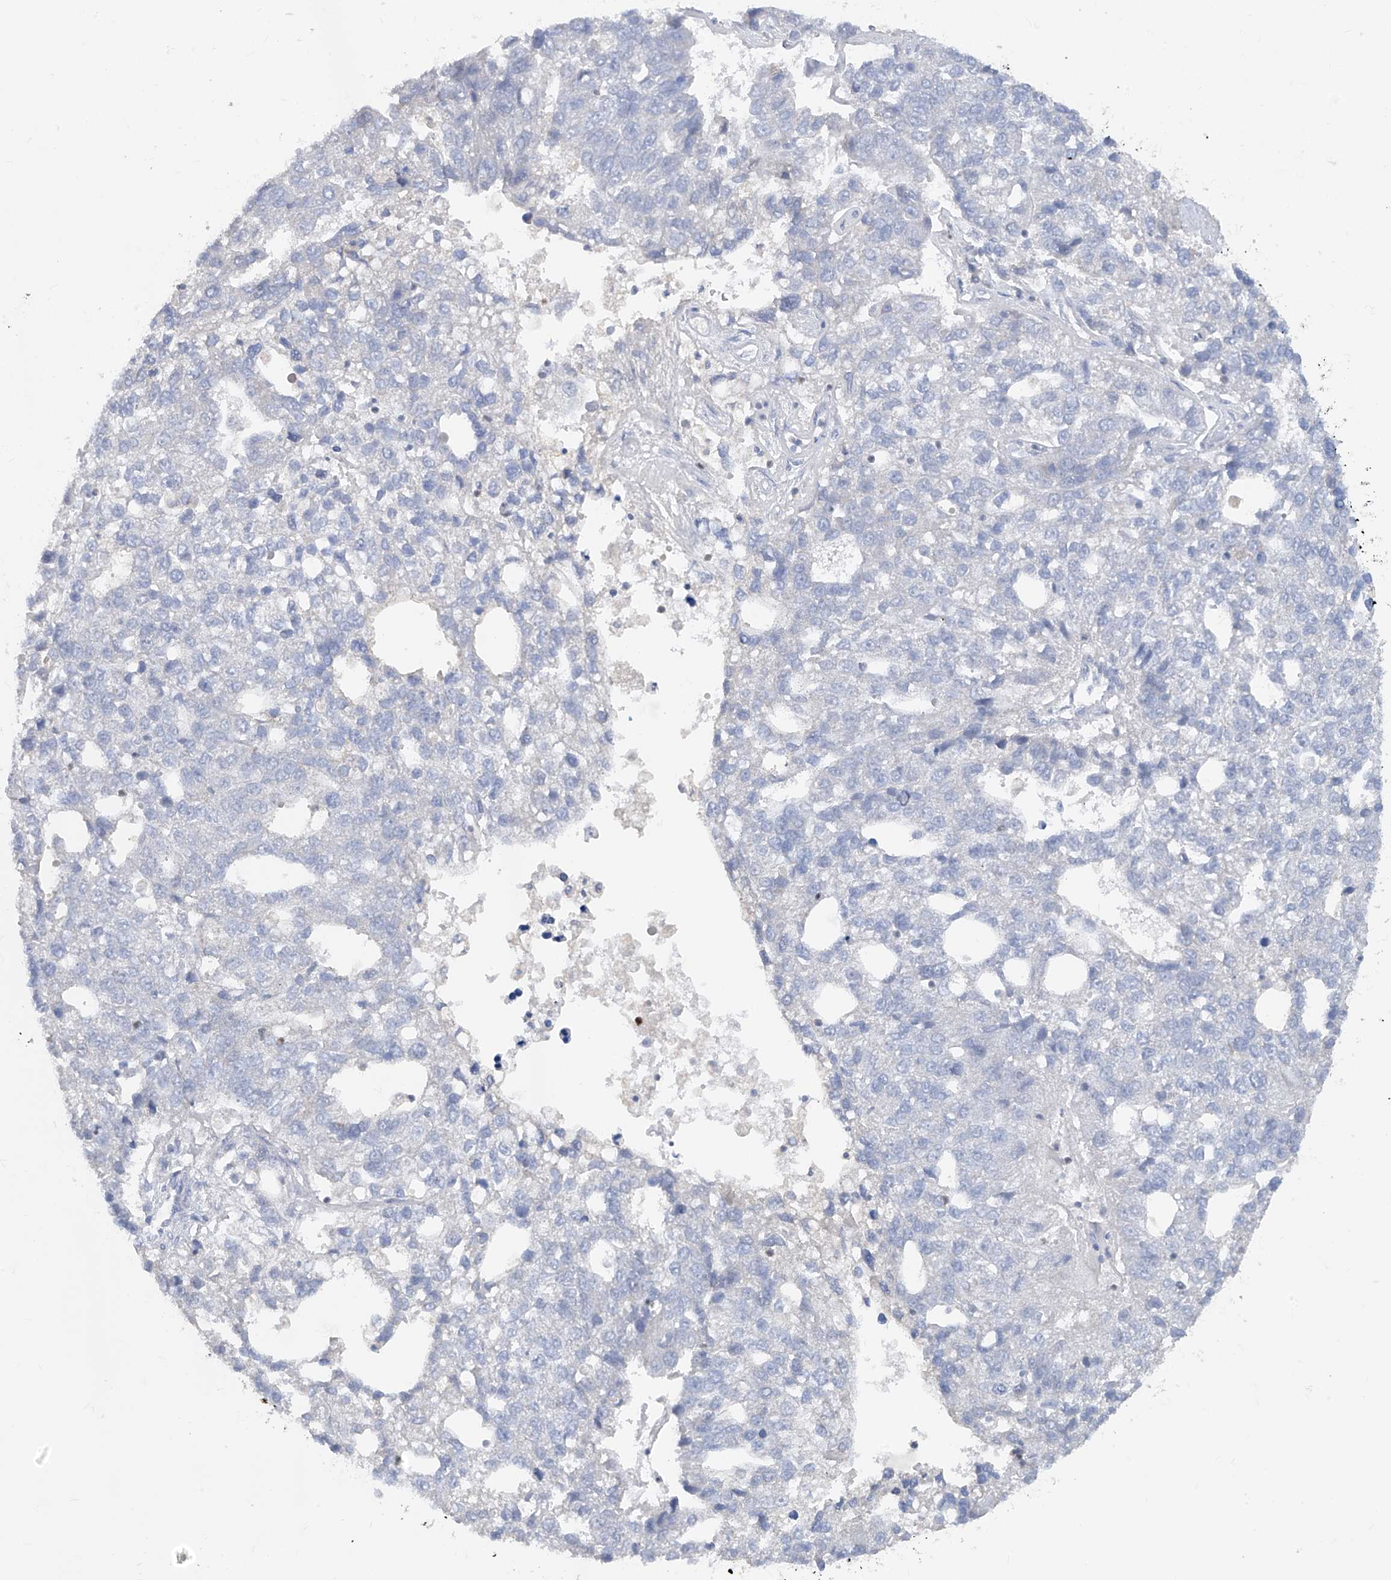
{"staining": {"intensity": "negative", "quantity": "none", "location": "none"}, "tissue": "pancreatic cancer", "cell_type": "Tumor cells", "image_type": "cancer", "snomed": [{"axis": "morphology", "description": "Adenocarcinoma, NOS"}, {"axis": "topography", "description": "Pancreas"}], "caption": "An image of human adenocarcinoma (pancreatic) is negative for staining in tumor cells.", "gene": "TBX21", "patient": {"sex": "female", "age": 61}}